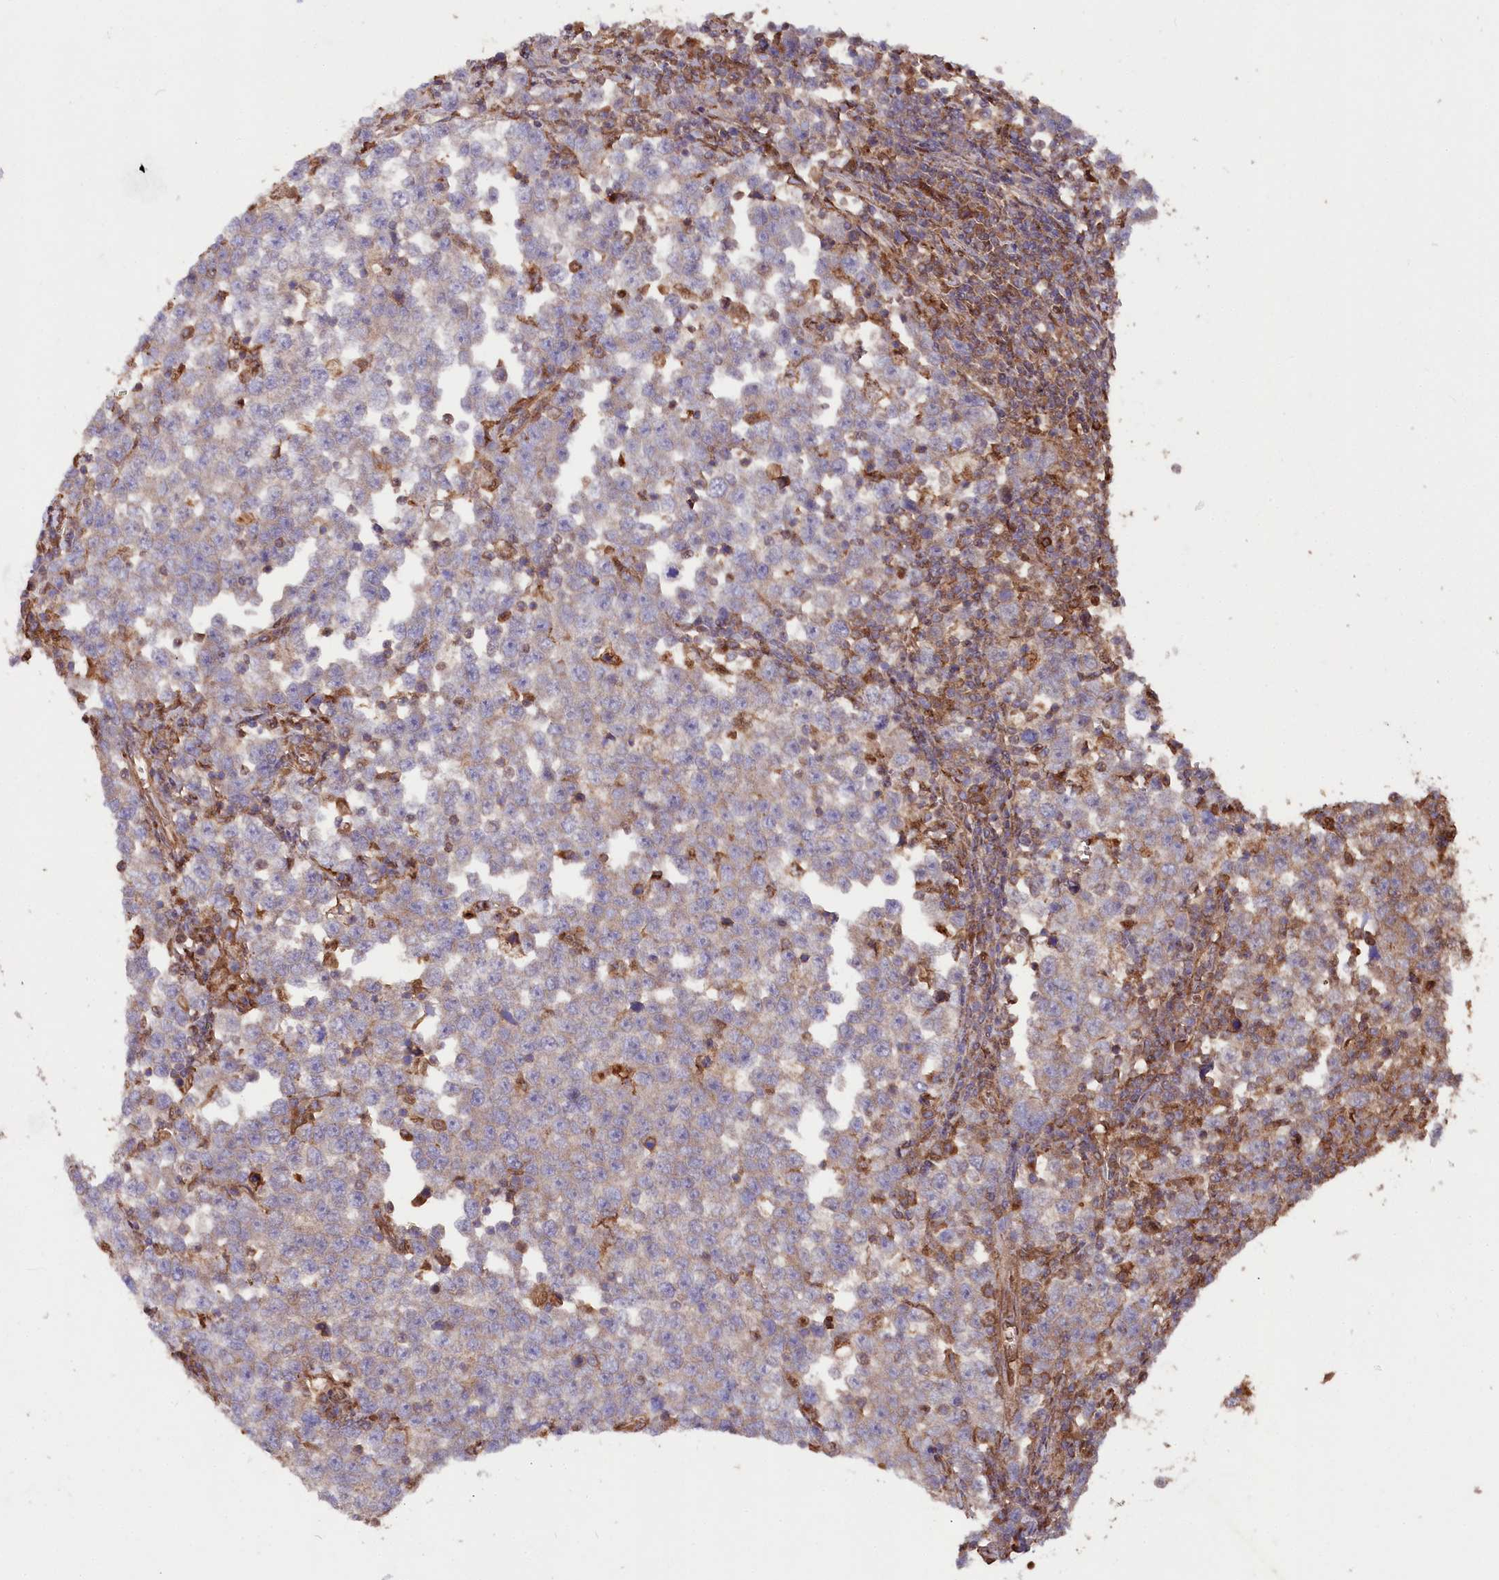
{"staining": {"intensity": "weak", "quantity": "25%-75%", "location": "cytoplasmic/membranous"}, "tissue": "testis cancer", "cell_type": "Tumor cells", "image_type": "cancer", "snomed": [{"axis": "morphology", "description": "Normal tissue, NOS"}, {"axis": "morphology", "description": "Seminoma, NOS"}, {"axis": "topography", "description": "Testis"}], "caption": "A histopathology image of seminoma (testis) stained for a protein displays weak cytoplasmic/membranous brown staining in tumor cells.", "gene": "LSG1", "patient": {"sex": "male", "age": 43}}